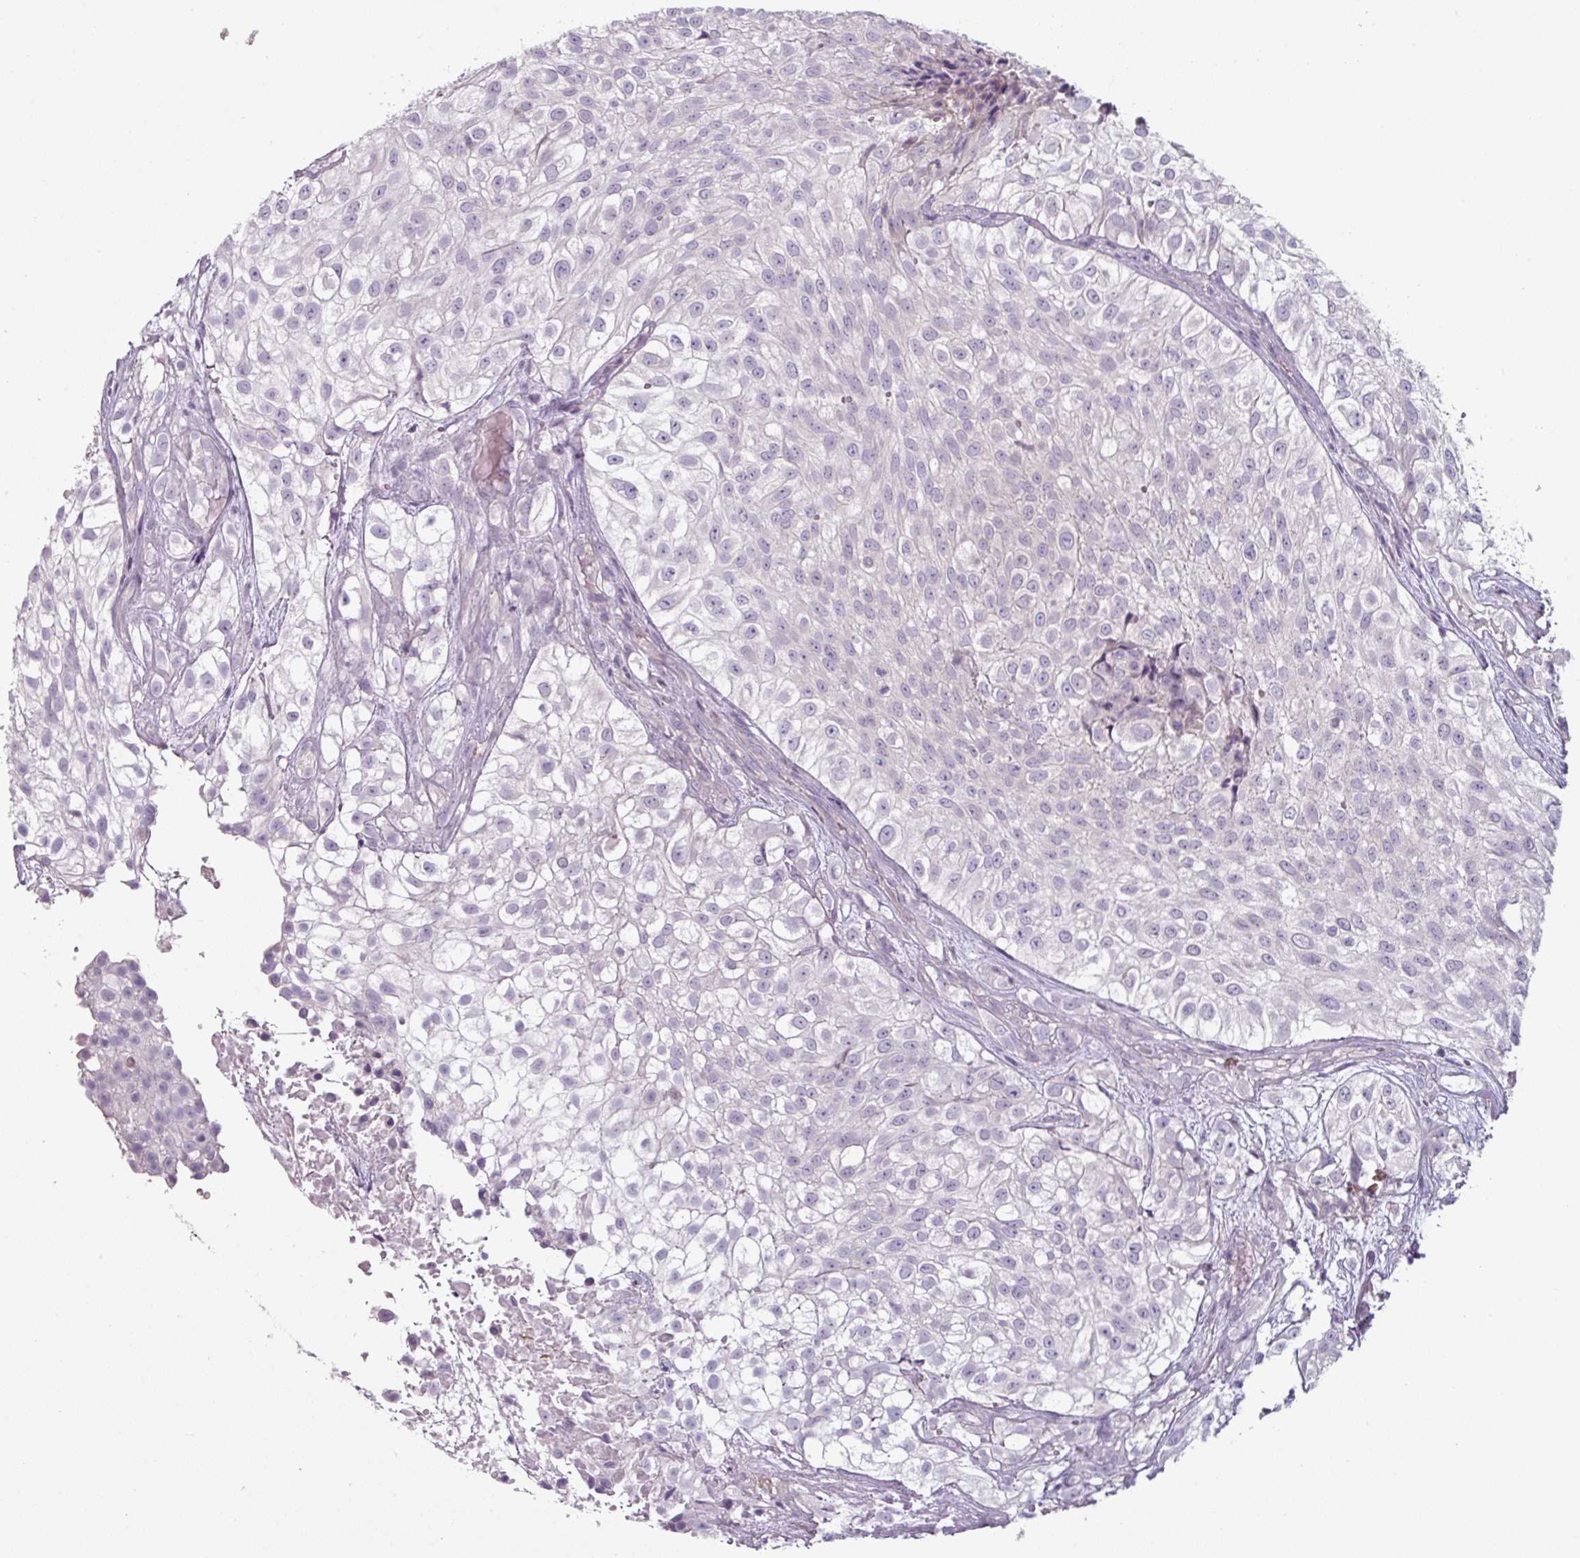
{"staining": {"intensity": "negative", "quantity": "none", "location": "none"}, "tissue": "urothelial cancer", "cell_type": "Tumor cells", "image_type": "cancer", "snomed": [{"axis": "morphology", "description": "Urothelial carcinoma, High grade"}, {"axis": "topography", "description": "Urinary bladder"}], "caption": "High magnification brightfield microscopy of urothelial cancer stained with DAB (brown) and counterstained with hematoxylin (blue): tumor cells show no significant staining.", "gene": "MTMR14", "patient": {"sex": "male", "age": 56}}